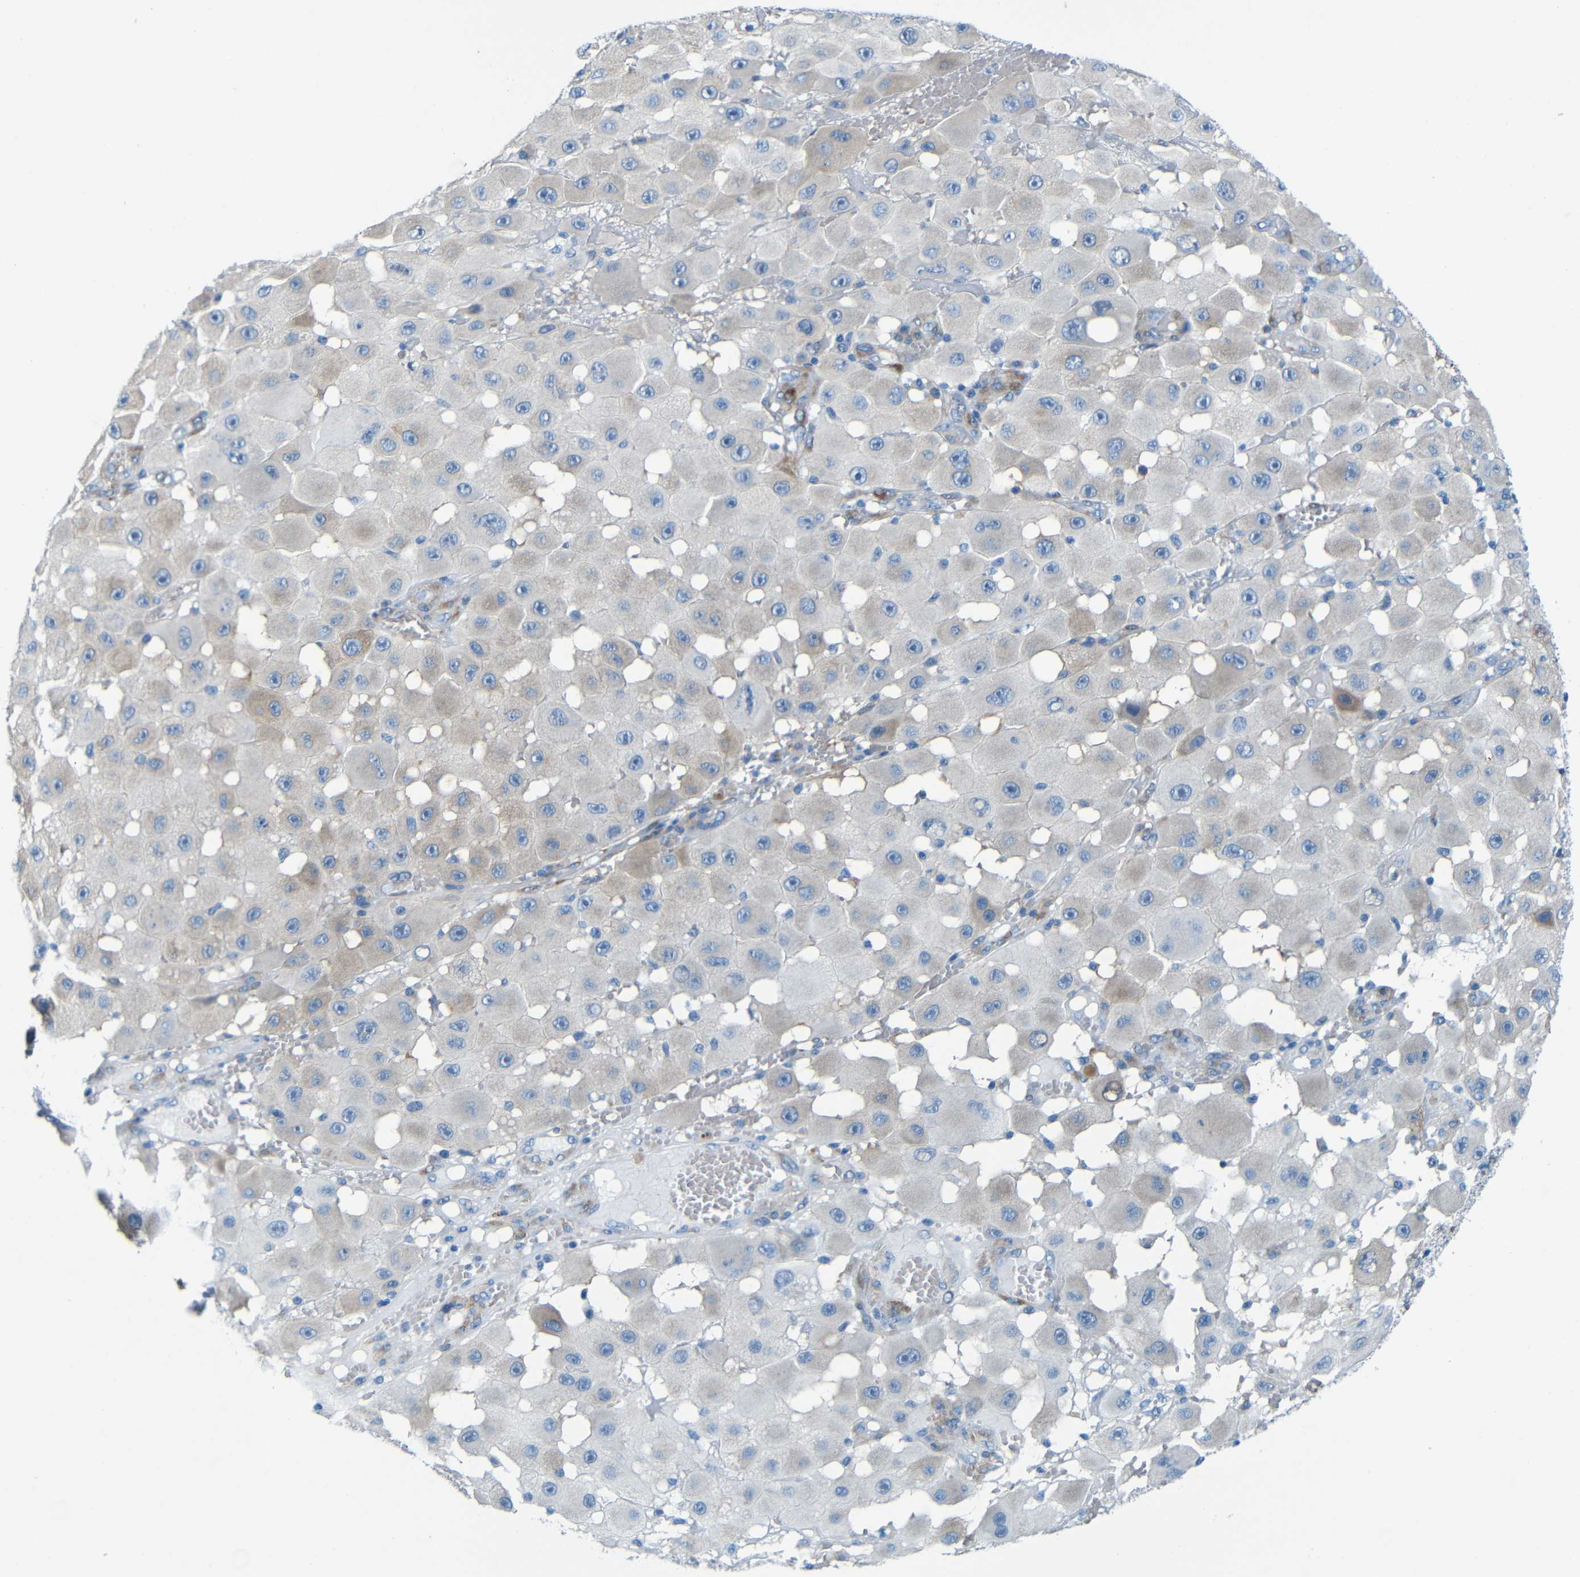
{"staining": {"intensity": "weak", "quantity": "<25%", "location": "cytoplasmic/membranous"}, "tissue": "melanoma", "cell_type": "Tumor cells", "image_type": "cancer", "snomed": [{"axis": "morphology", "description": "Malignant melanoma, NOS"}, {"axis": "topography", "description": "Skin"}], "caption": "Tumor cells are negative for brown protein staining in malignant melanoma. (DAB (3,3'-diaminobenzidine) immunohistochemistry with hematoxylin counter stain).", "gene": "MAP2", "patient": {"sex": "female", "age": 81}}